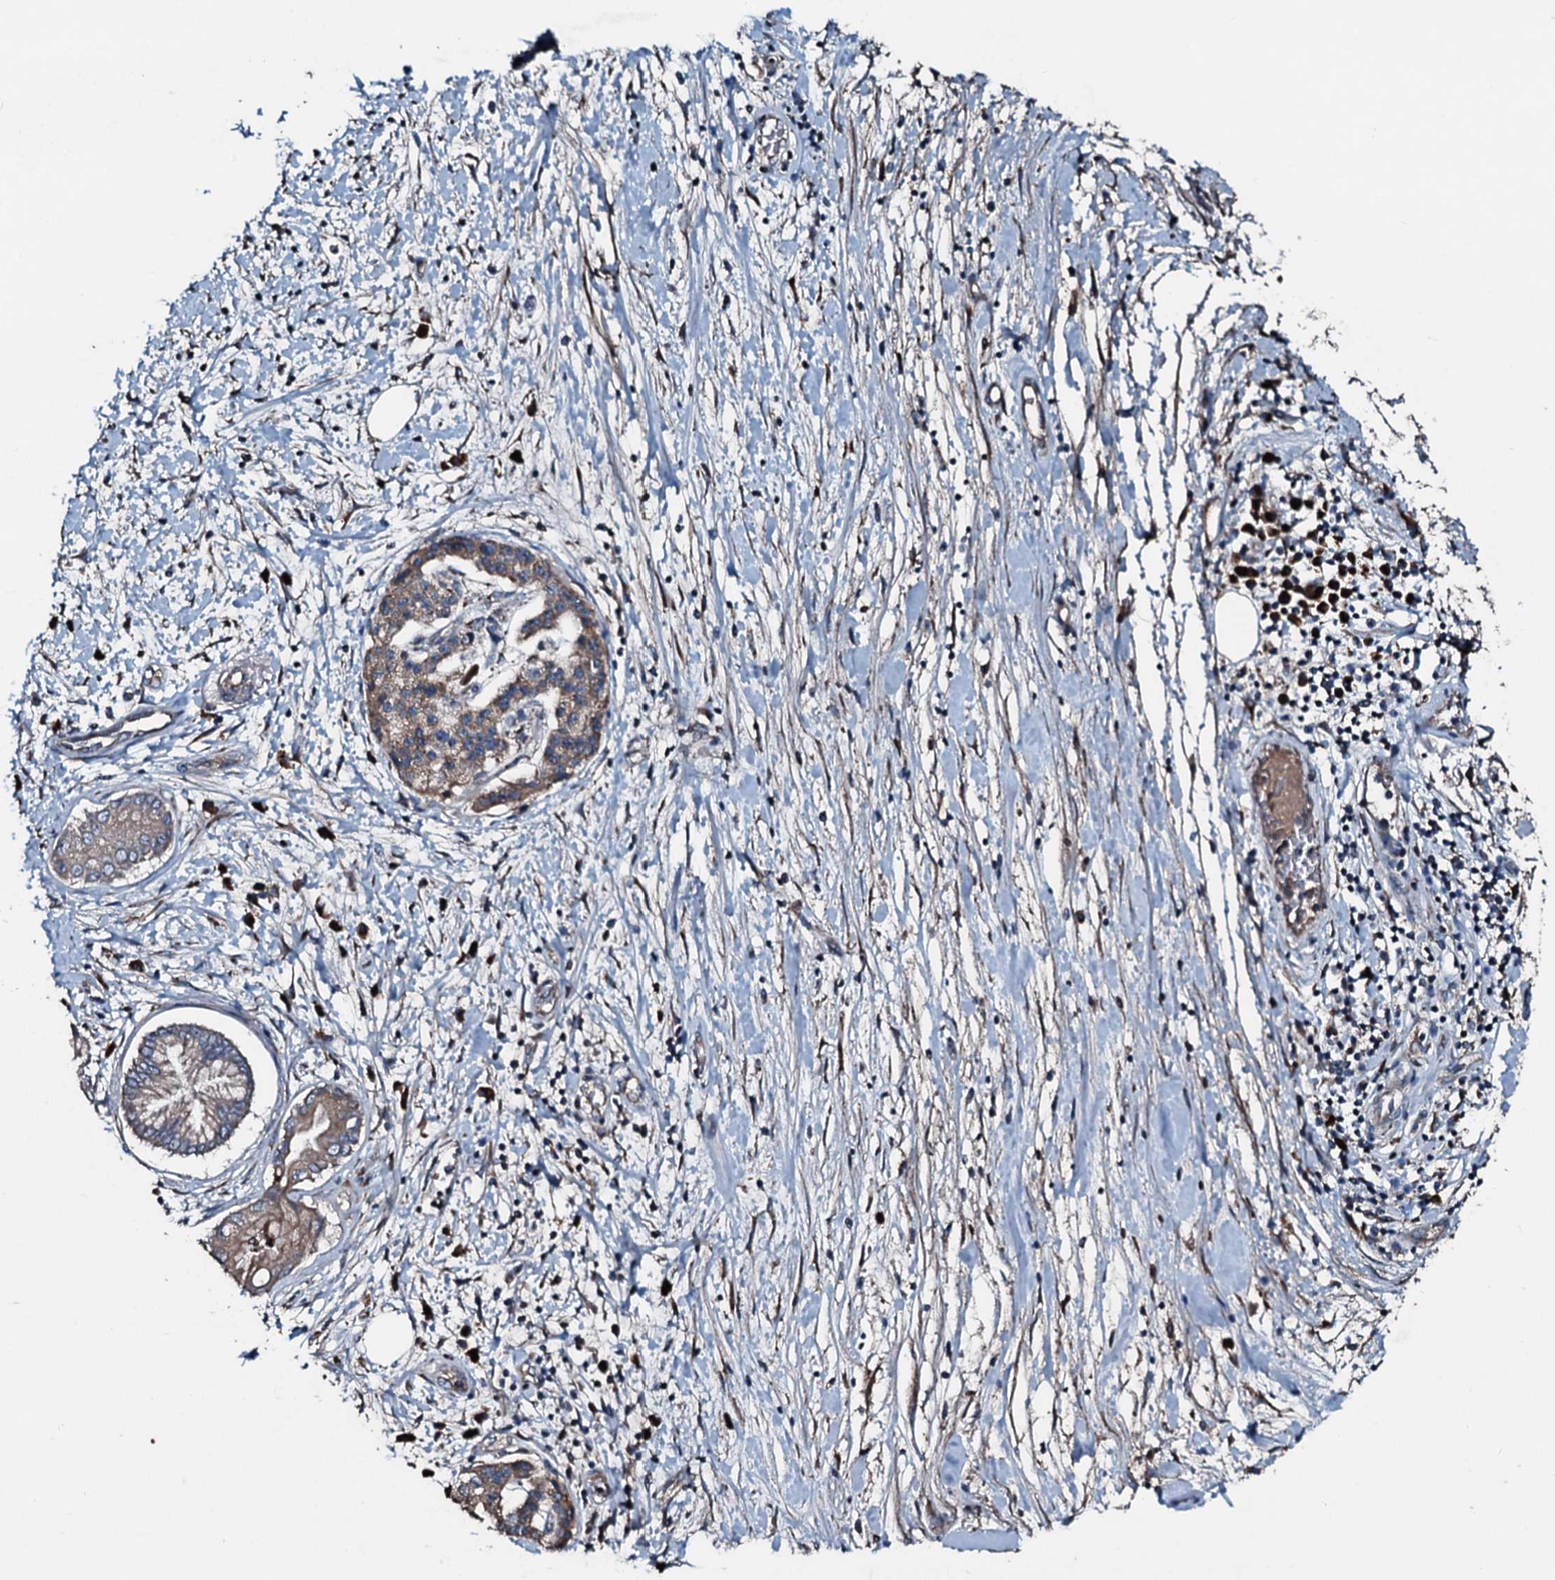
{"staining": {"intensity": "moderate", "quantity": "<25%", "location": "cytoplasmic/membranous"}, "tissue": "pancreatic cancer", "cell_type": "Tumor cells", "image_type": "cancer", "snomed": [{"axis": "morphology", "description": "Adenocarcinoma, NOS"}, {"axis": "topography", "description": "Pancreas"}], "caption": "IHC micrograph of neoplastic tissue: pancreatic adenocarcinoma stained using IHC displays low levels of moderate protein expression localized specifically in the cytoplasmic/membranous of tumor cells, appearing as a cytoplasmic/membranous brown color.", "gene": "ACSS3", "patient": {"sex": "female", "age": 73}}